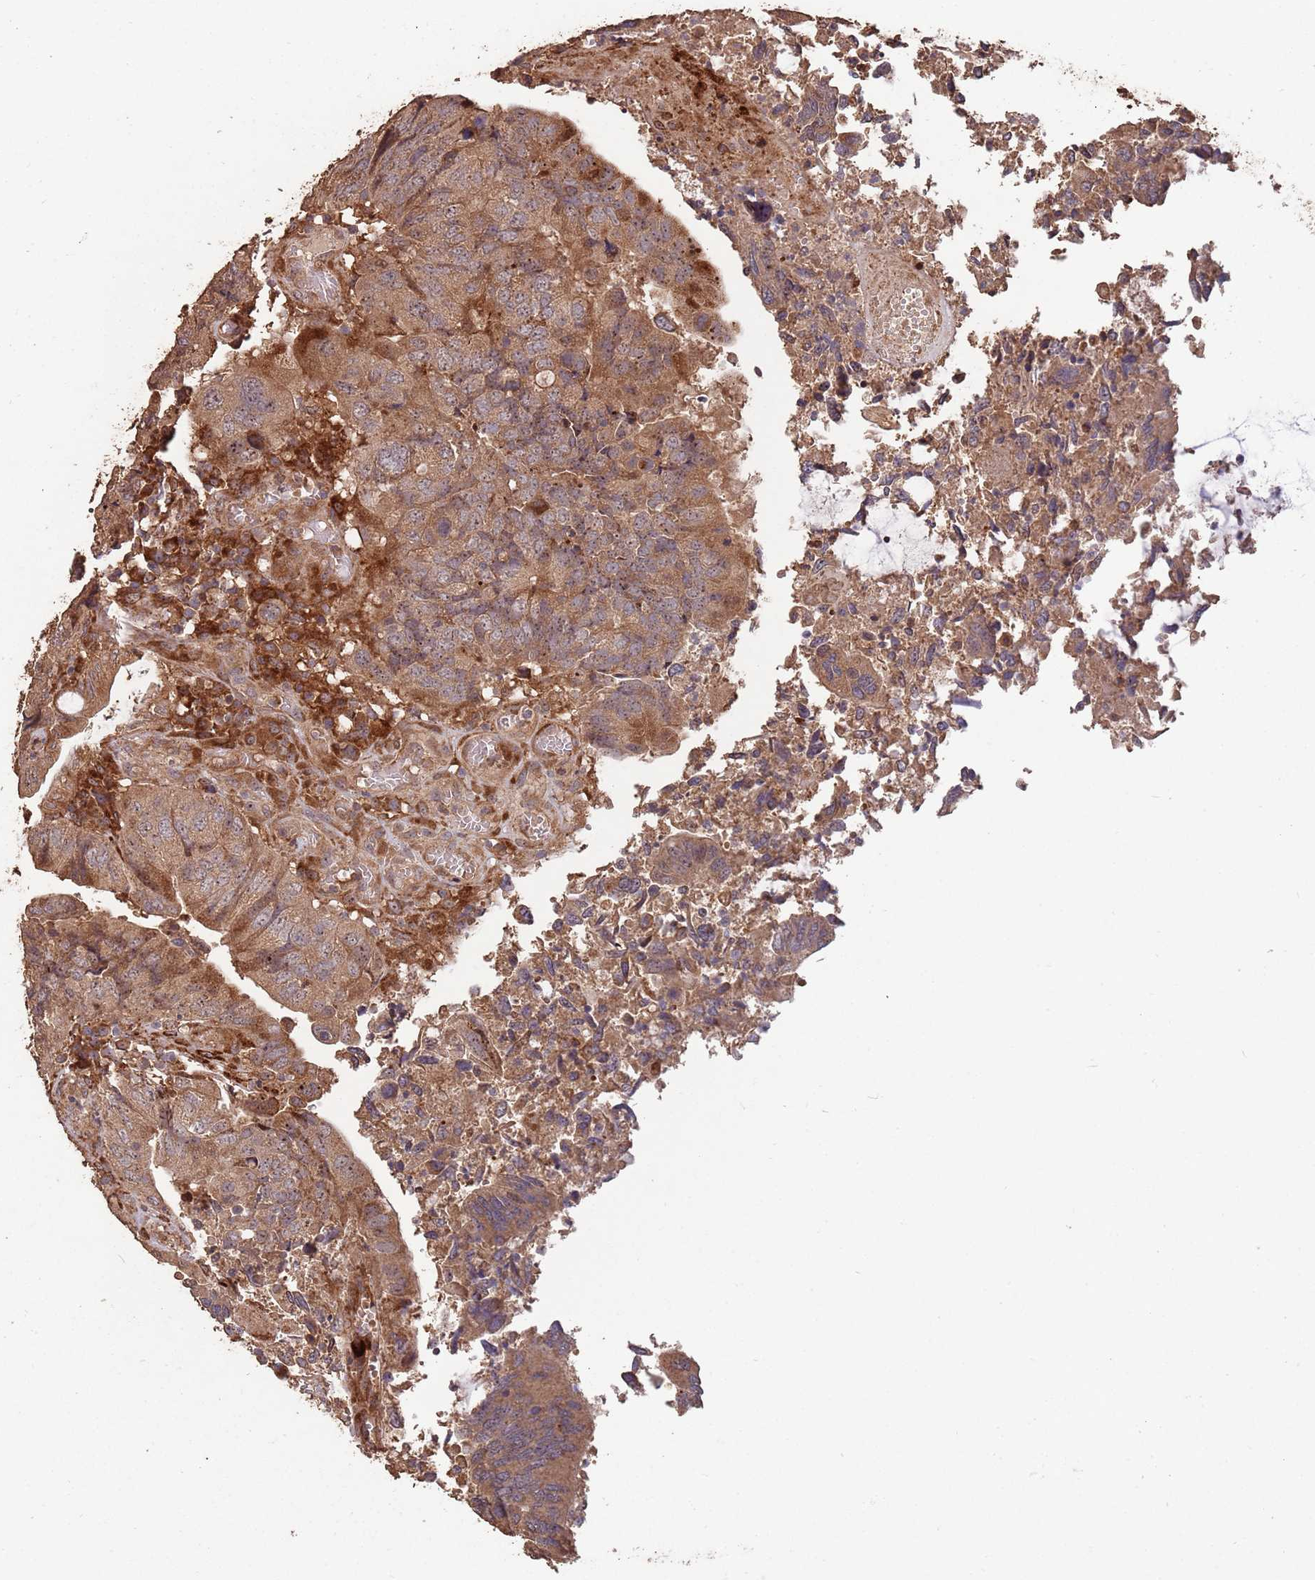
{"staining": {"intensity": "moderate", "quantity": ">75%", "location": "cytoplasmic/membranous,nuclear"}, "tissue": "colorectal cancer", "cell_type": "Tumor cells", "image_type": "cancer", "snomed": [{"axis": "morphology", "description": "Adenocarcinoma, NOS"}, {"axis": "topography", "description": "Colon"}], "caption": "Protein expression analysis of human colorectal cancer reveals moderate cytoplasmic/membranous and nuclear staining in about >75% of tumor cells.", "gene": "ZNF428", "patient": {"sex": "female", "age": 67}}